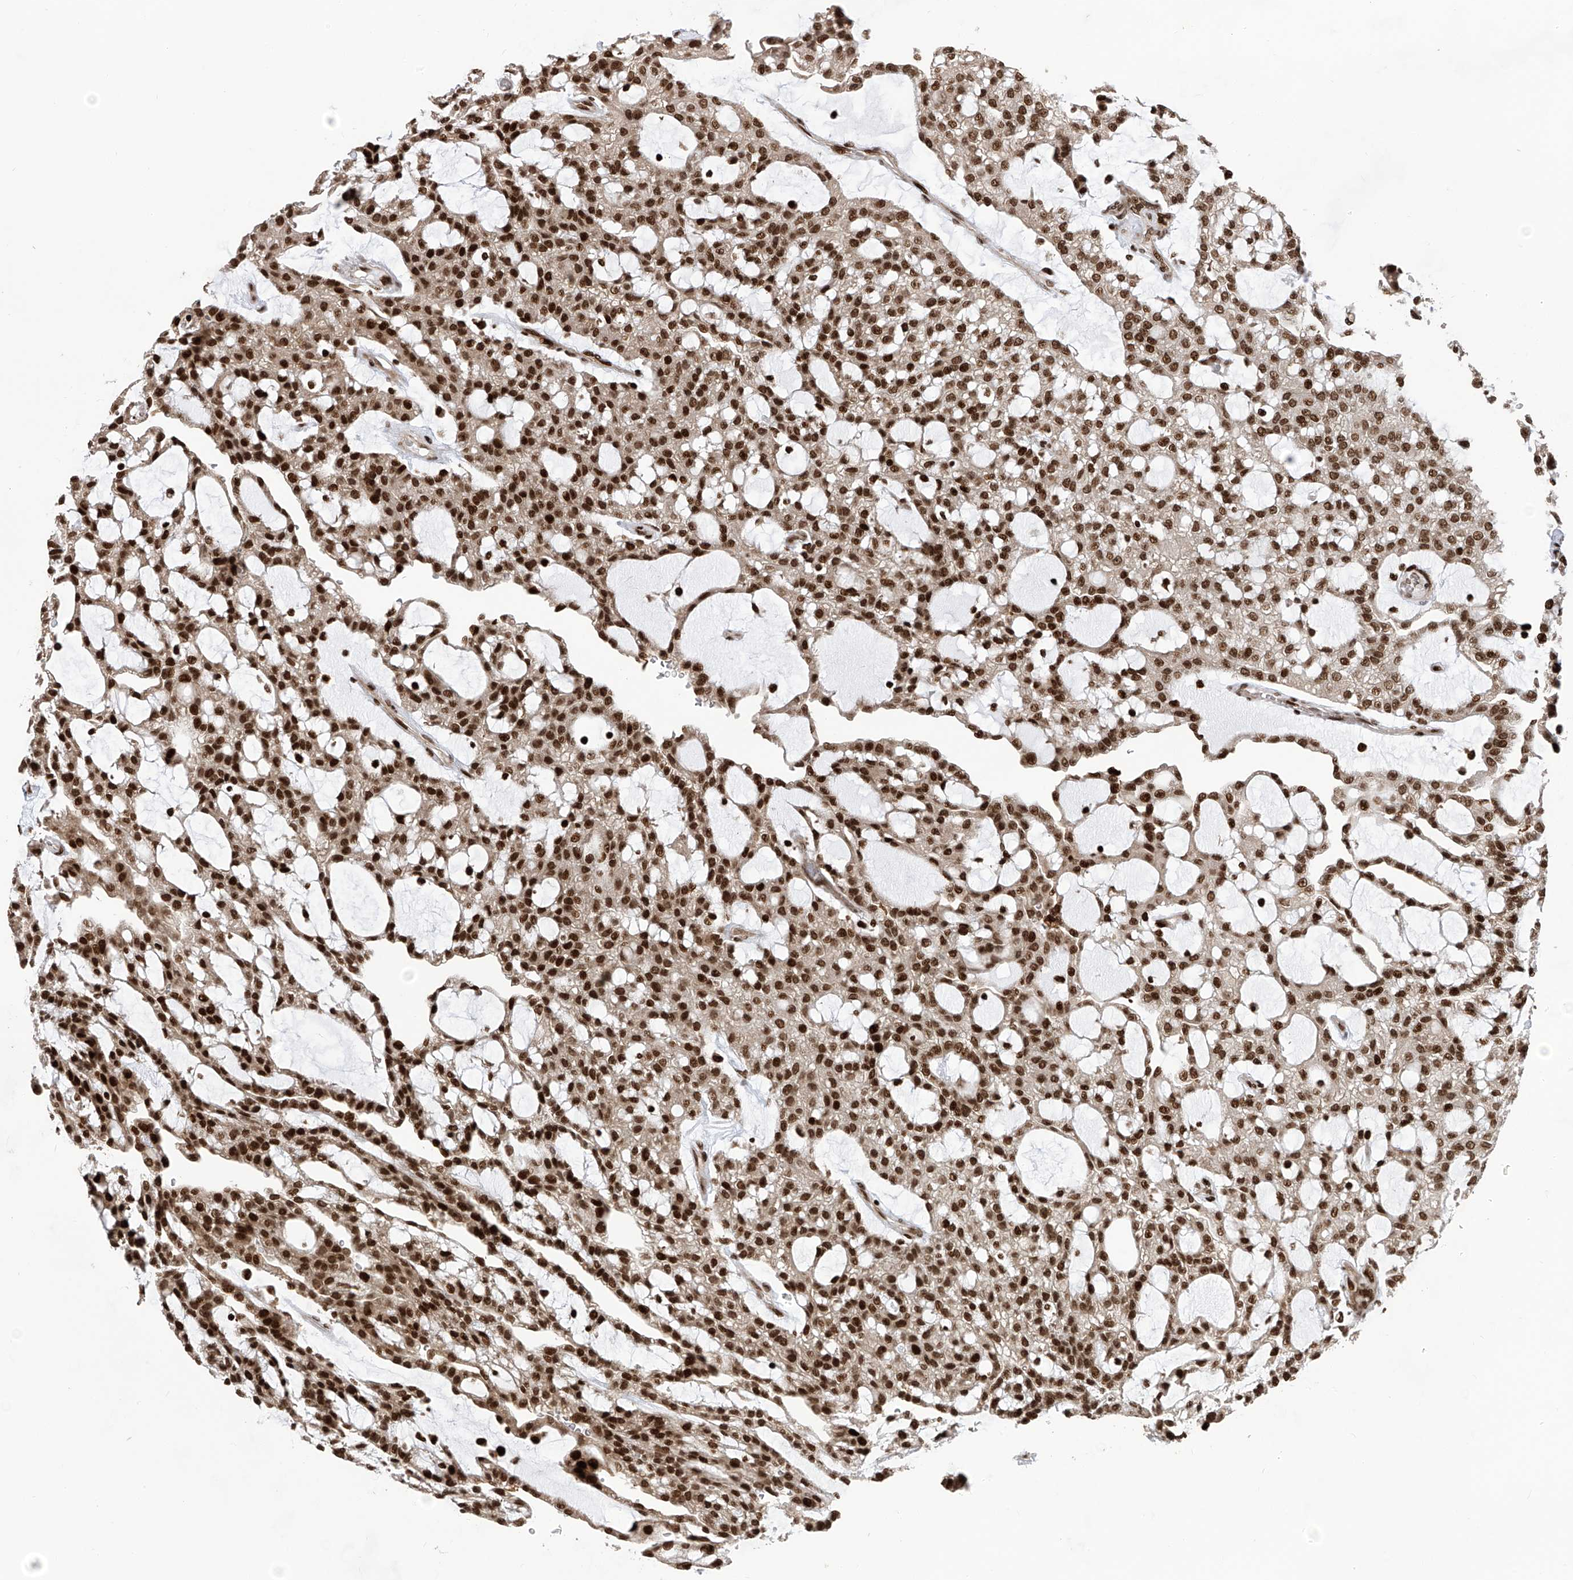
{"staining": {"intensity": "strong", "quantity": ">75%", "location": "nuclear"}, "tissue": "renal cancer", "cell_type": "Tumor cells", "image_type": "cancer", "snomed": [{"axis": "morphology", "description": "Adenocarcinoma, NOS"}, {"axis": "topography", "description": "Kidney"}], "caption": "A brown stain labels strong nuclear positivity of a protein in human renal adenocarcinoma tumor cells. (DAB IHC with brightfield microscopy, high magnification).", "gene": "PAK1IP1", "patient": {"sex": "male", "age": 63}}